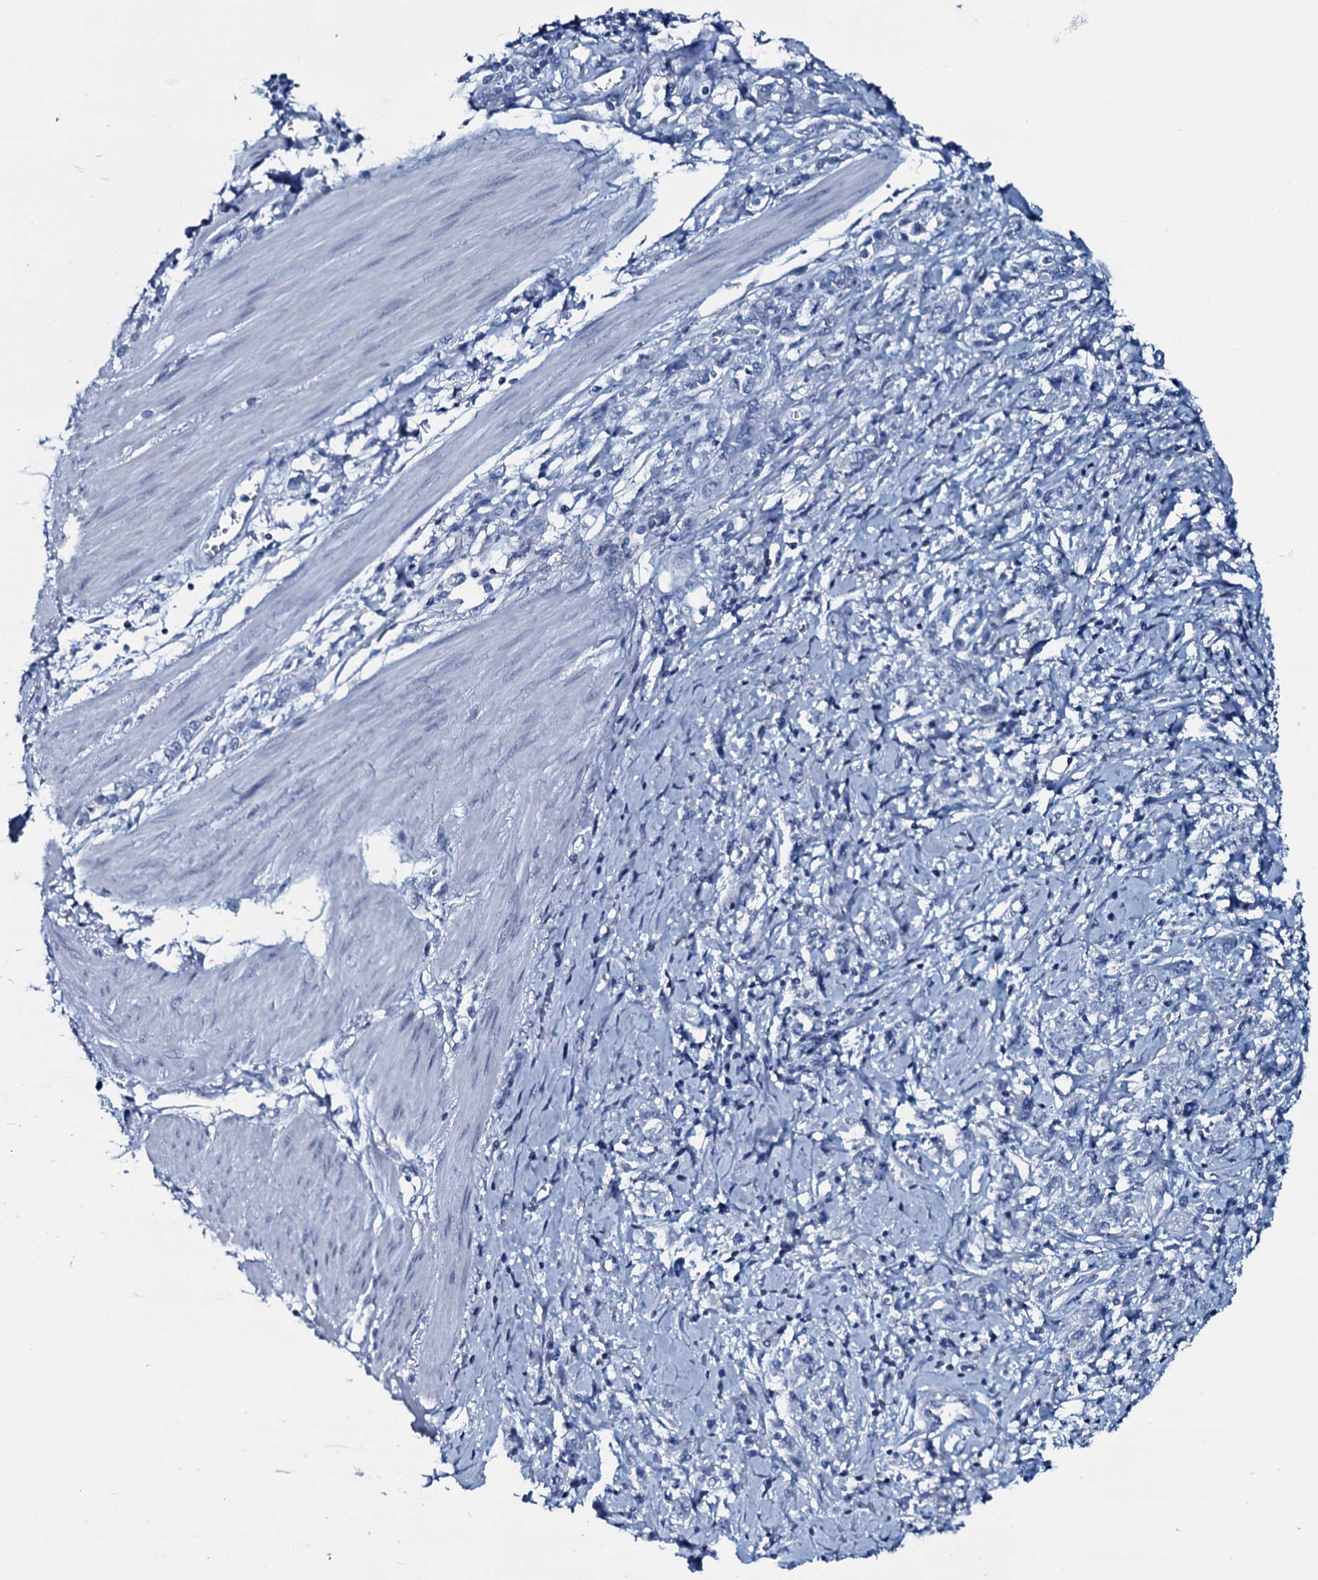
{"staining": {"intensity": "negative", "quantity": "none", "location": "none"}, "tissue": "stomach cancer", "cell_type": "Tumor cells", "image_type": "cancer", "snomed": [{"axis": "morphology", "description": "Adenocarcinoma, NOS"}, {"axis": "topography", "description": "Stomach"}], "caption": "Protein analysis of adenocarcinoma (stomach) shows no significant expression in tumor cells.", "gene": "SLC4A7", "patient": {"sex": "female", "age": 76}}